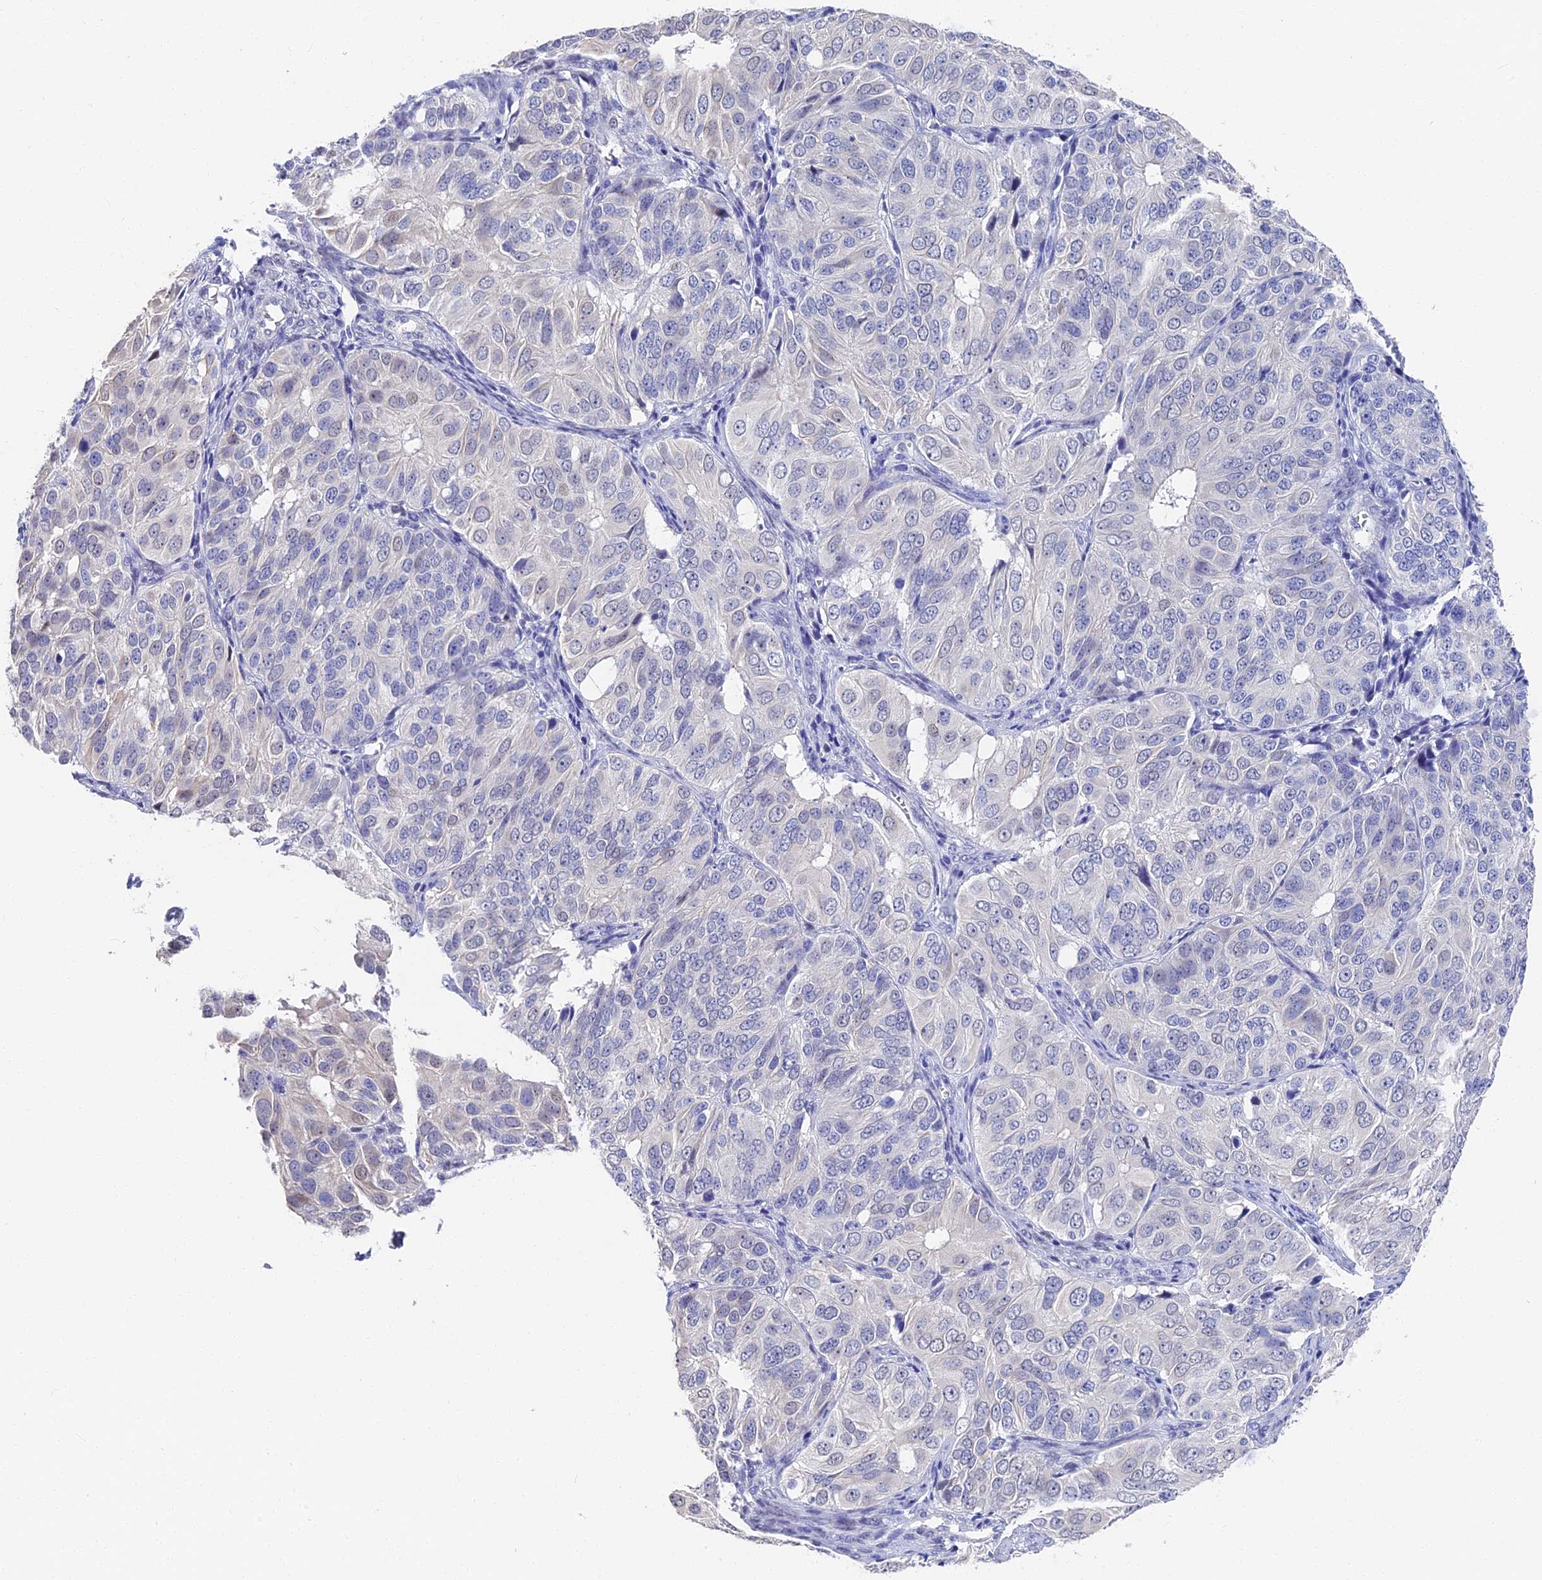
{"staining": {"intensity": "negative", "quantity": "none", "location": "none"}, "tissue": "ovarian cancer", "cell_type": "Tumor cells", "image_type": "cancer", "snomed": [{"axis": "morphology", "description": "Carcinoma, endometroid"}, {"axis": "topography", "description": "Ovary"}], "caption": "IHC image of neoplastic tissue: ovarian endometroid carcinoma stained with DAB (3,3'-diaminobenzidine) displays no significant protein expression in tumor cells.", "gene": "VPS33B", "patient": {"sex": "female", "age": 51}}